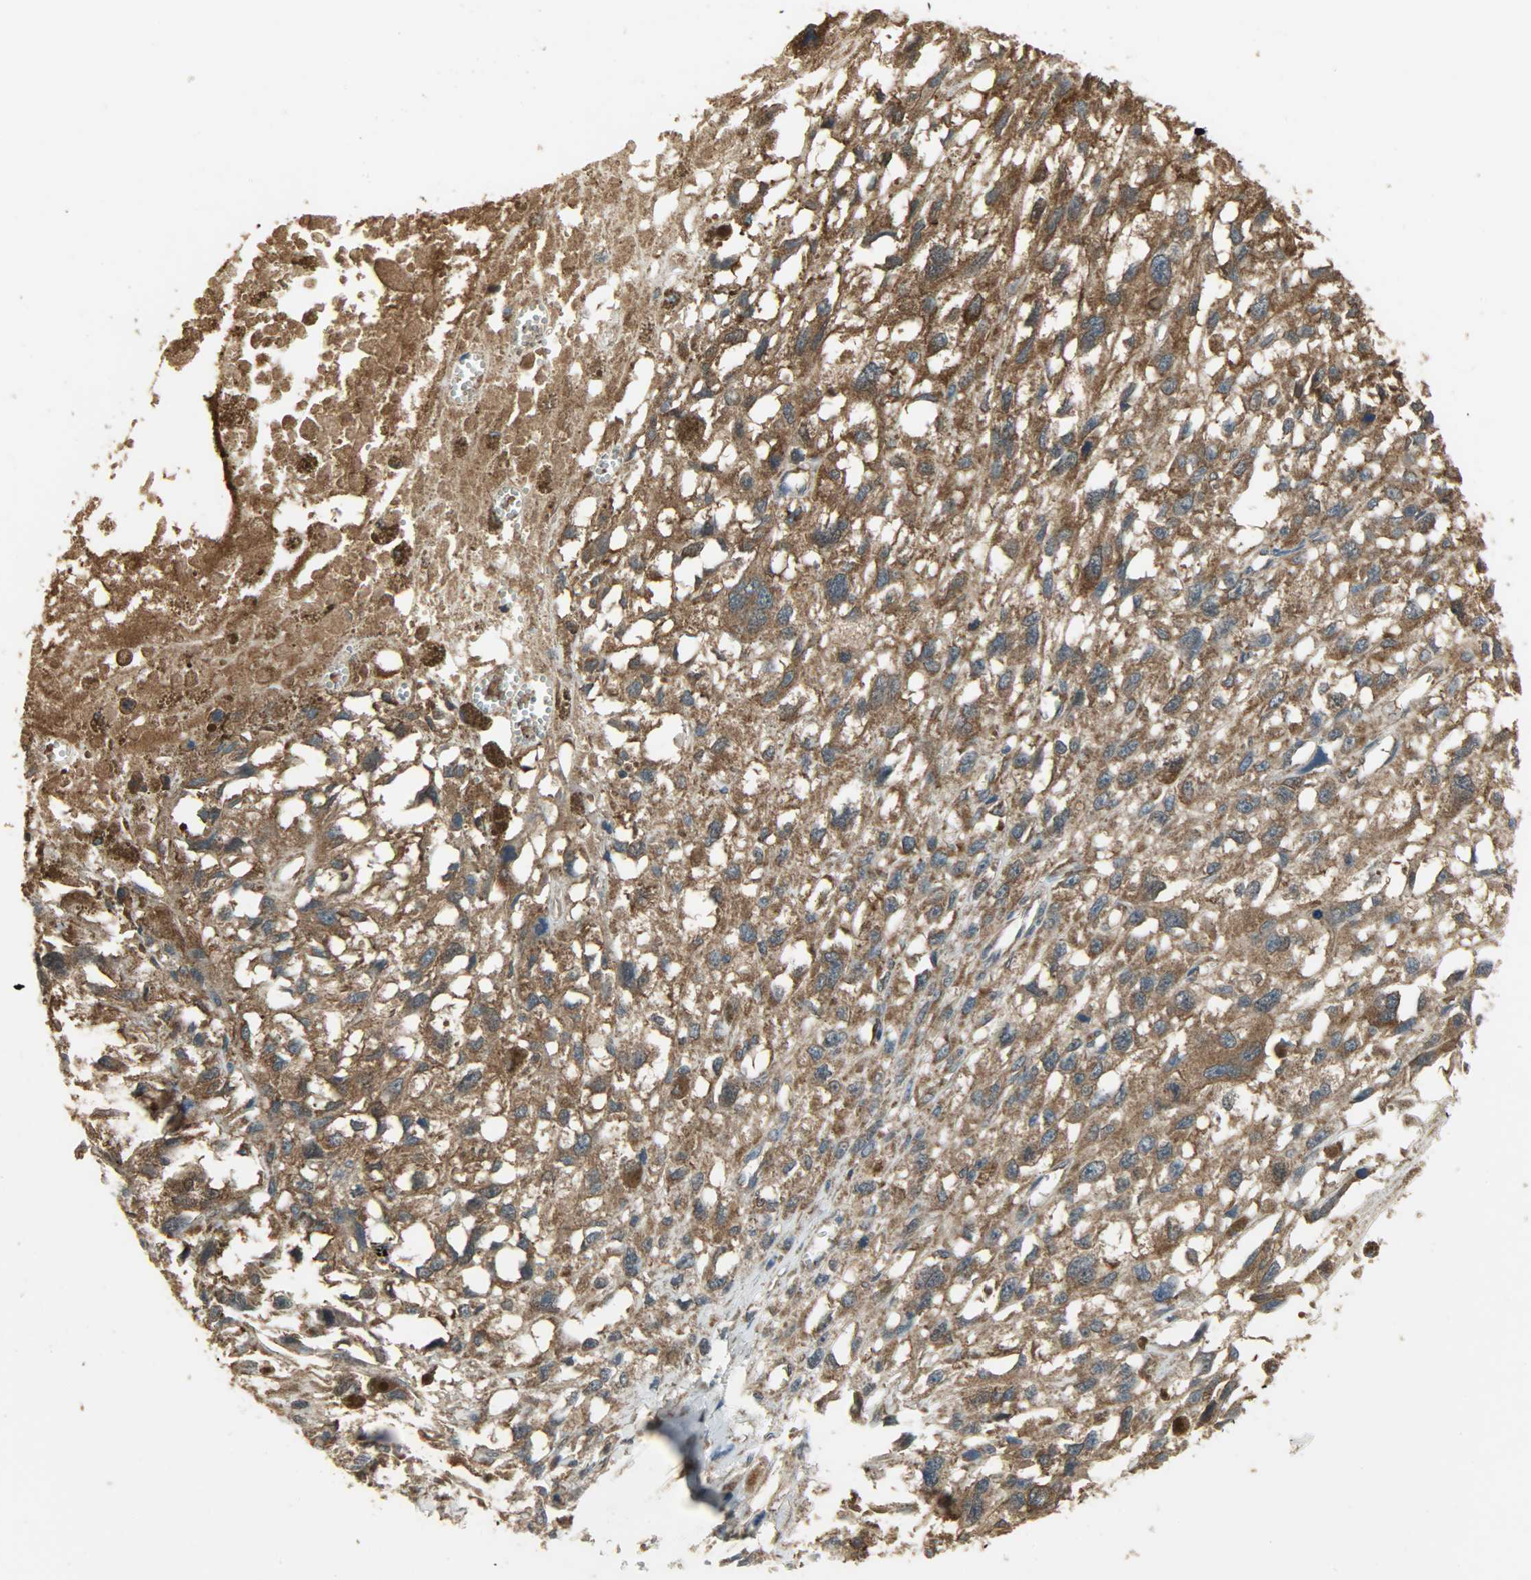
{"staining": {"intensity": "strong", "quantity": ">75%", "location": "cytoplasmic/membranous"}, "tissue": "melanoma", "cell_type": "Tumor cells", "image_type": "cancer", "snomed": [{"axis": "morphology", "description": "Malignant melanoma, Metastatic site"}, {"axis": "topography", "description": "Lymph node"}], "caption": "A high-resolution image shows immunohistochemistry staining of melanoma, which displays strong cytoplasmic/membranous staining in approximately >75% of tumor cells. The protein is shown in brown color, while the nuclei are stained blue.", "gene": "LDHB", "patient": {"sex": "male", "age": 59}}